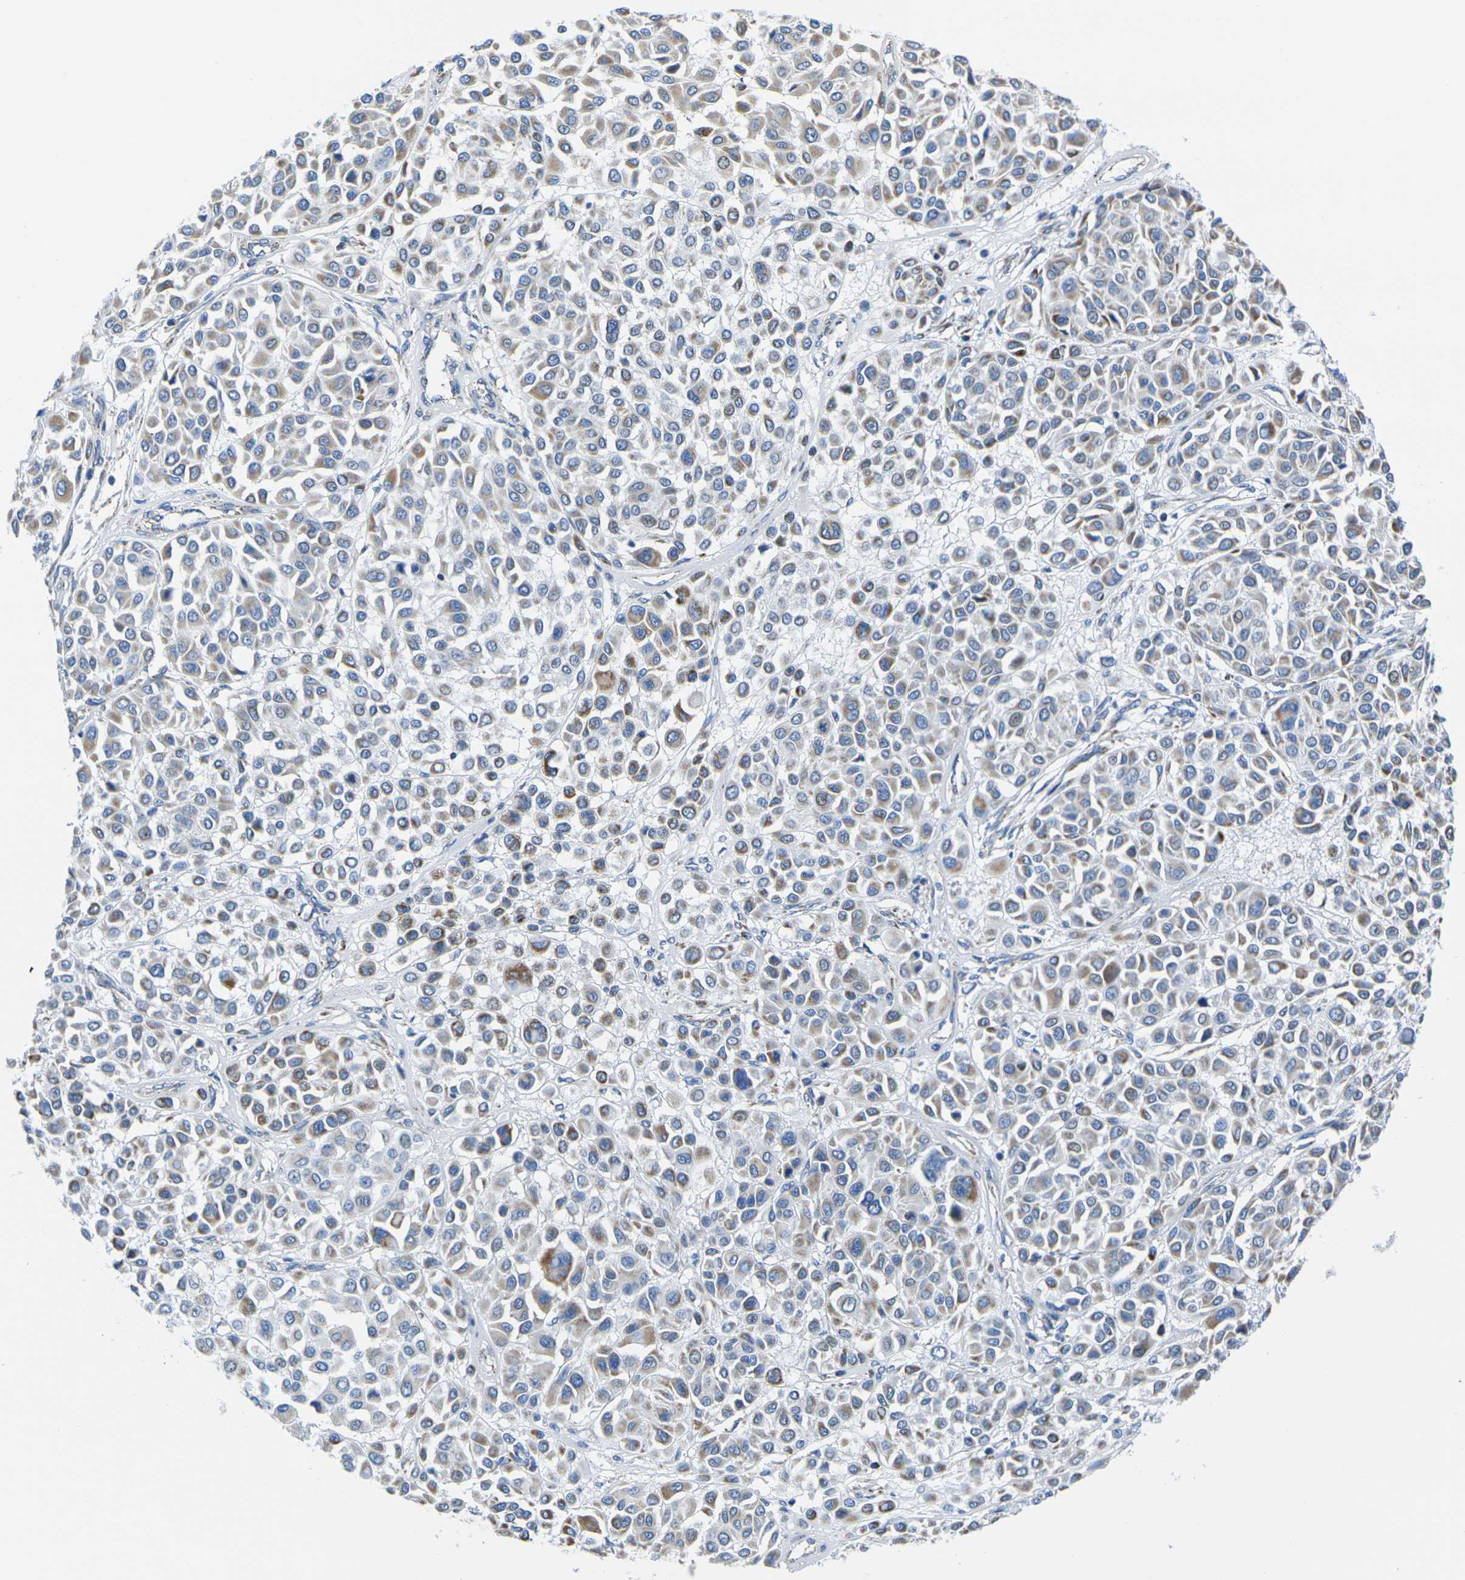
{"staining": {"intensity": "moderate", "quantity": "25%-75%", "location": "cytoplasmic/membranous"}, "tissue": "melanoma", "cell_type": "Tumor cells", "image_type": "cancer", "snomed": [{"axis": "morphology", "description": "Malignant melanoma, Metastatic site"}, {"axis": "topography", "description": "Soft tissue"}], "caption": "Malignant melanoma (metastatic site) stained for a protein (brown) exhibits moderate cytoplasmic/membranous positive expression in about 25%-75% of tumor cells.", "gene": "TMEM204", "patient": {"sex": "male", "age": 41}}